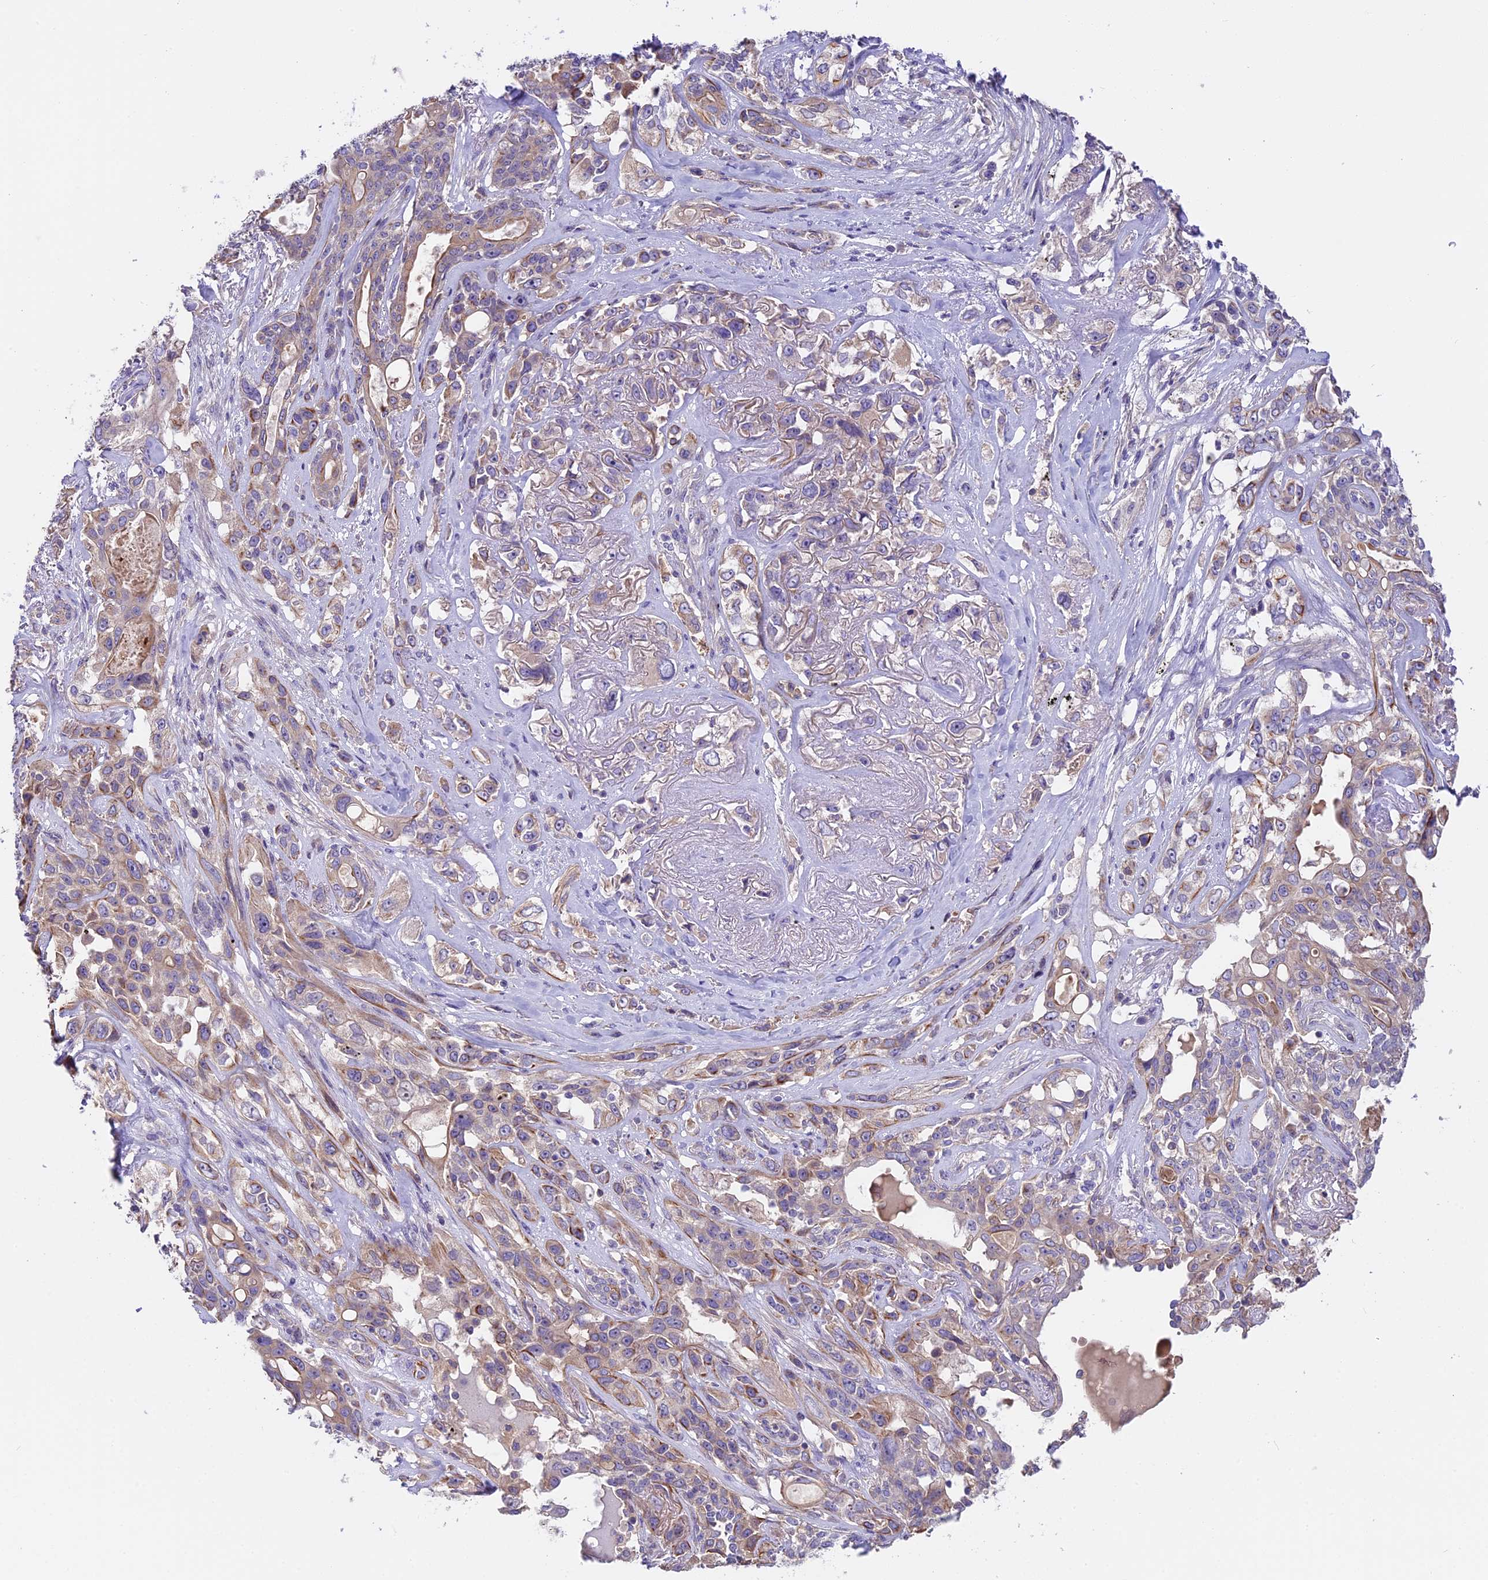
{"staining": {"intensity": "moderate", "quantity": "<25%", "location": "cytoplasmic/membranous"}, "tissue": "lung cancer", "cell_type": "Tumor cells", "image_type": "cancer", "snomed": [{"axis": "morphology", "description": "Squamous cell carcinoma, NOS"}, {"axis": "topography", "description": "Lung"}], "caption": "Tumor cells show moderate cytoplasmic/membranous positivity in approximately <25% of cells in lung squamous cell carcinoma.", "gene": "FAM98C", "patient": {"sex": "female", "age": 70}}